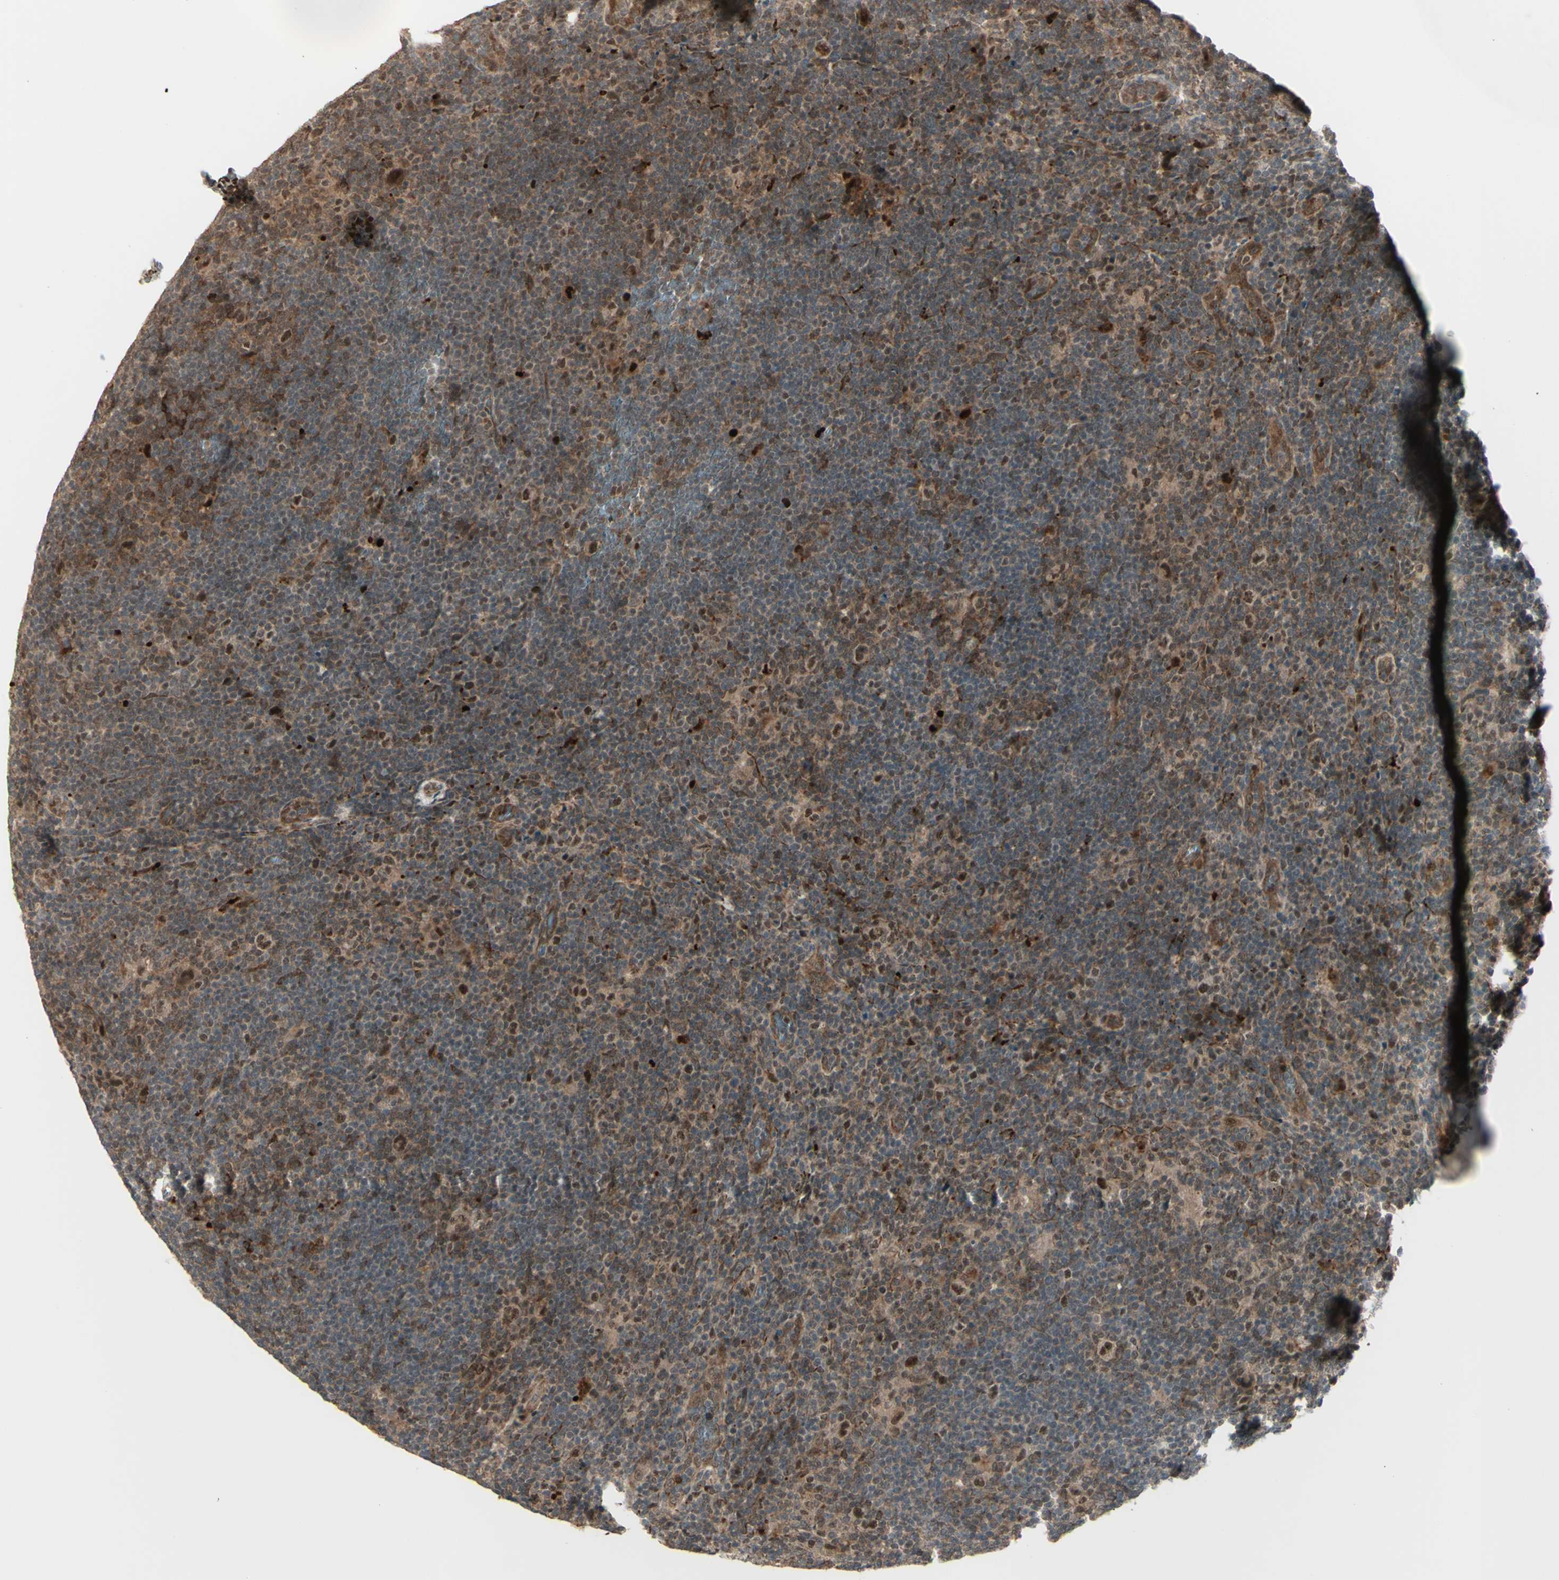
{"staining": {"intensity": "strong", "quantity": ">75%", "location": "nuclear"}, "tissue": "lymphoma", "cell_type": "Tumor cells", "image_type": "cancer", "snomed": [{"axis": "morphology", "description": "Hodgkin's disease, NOS"}, {"axis": "topography", "description": "Lymph node"}], "caption": "Tumor cells show high levels of strong nuclear expression in about >75% of cells in Hodgkin's disease. (Brightfield microscopy of DAB IHC at high magnification).", "gene": "MLF2", "patient": {"sex": "female", "age": 57}}